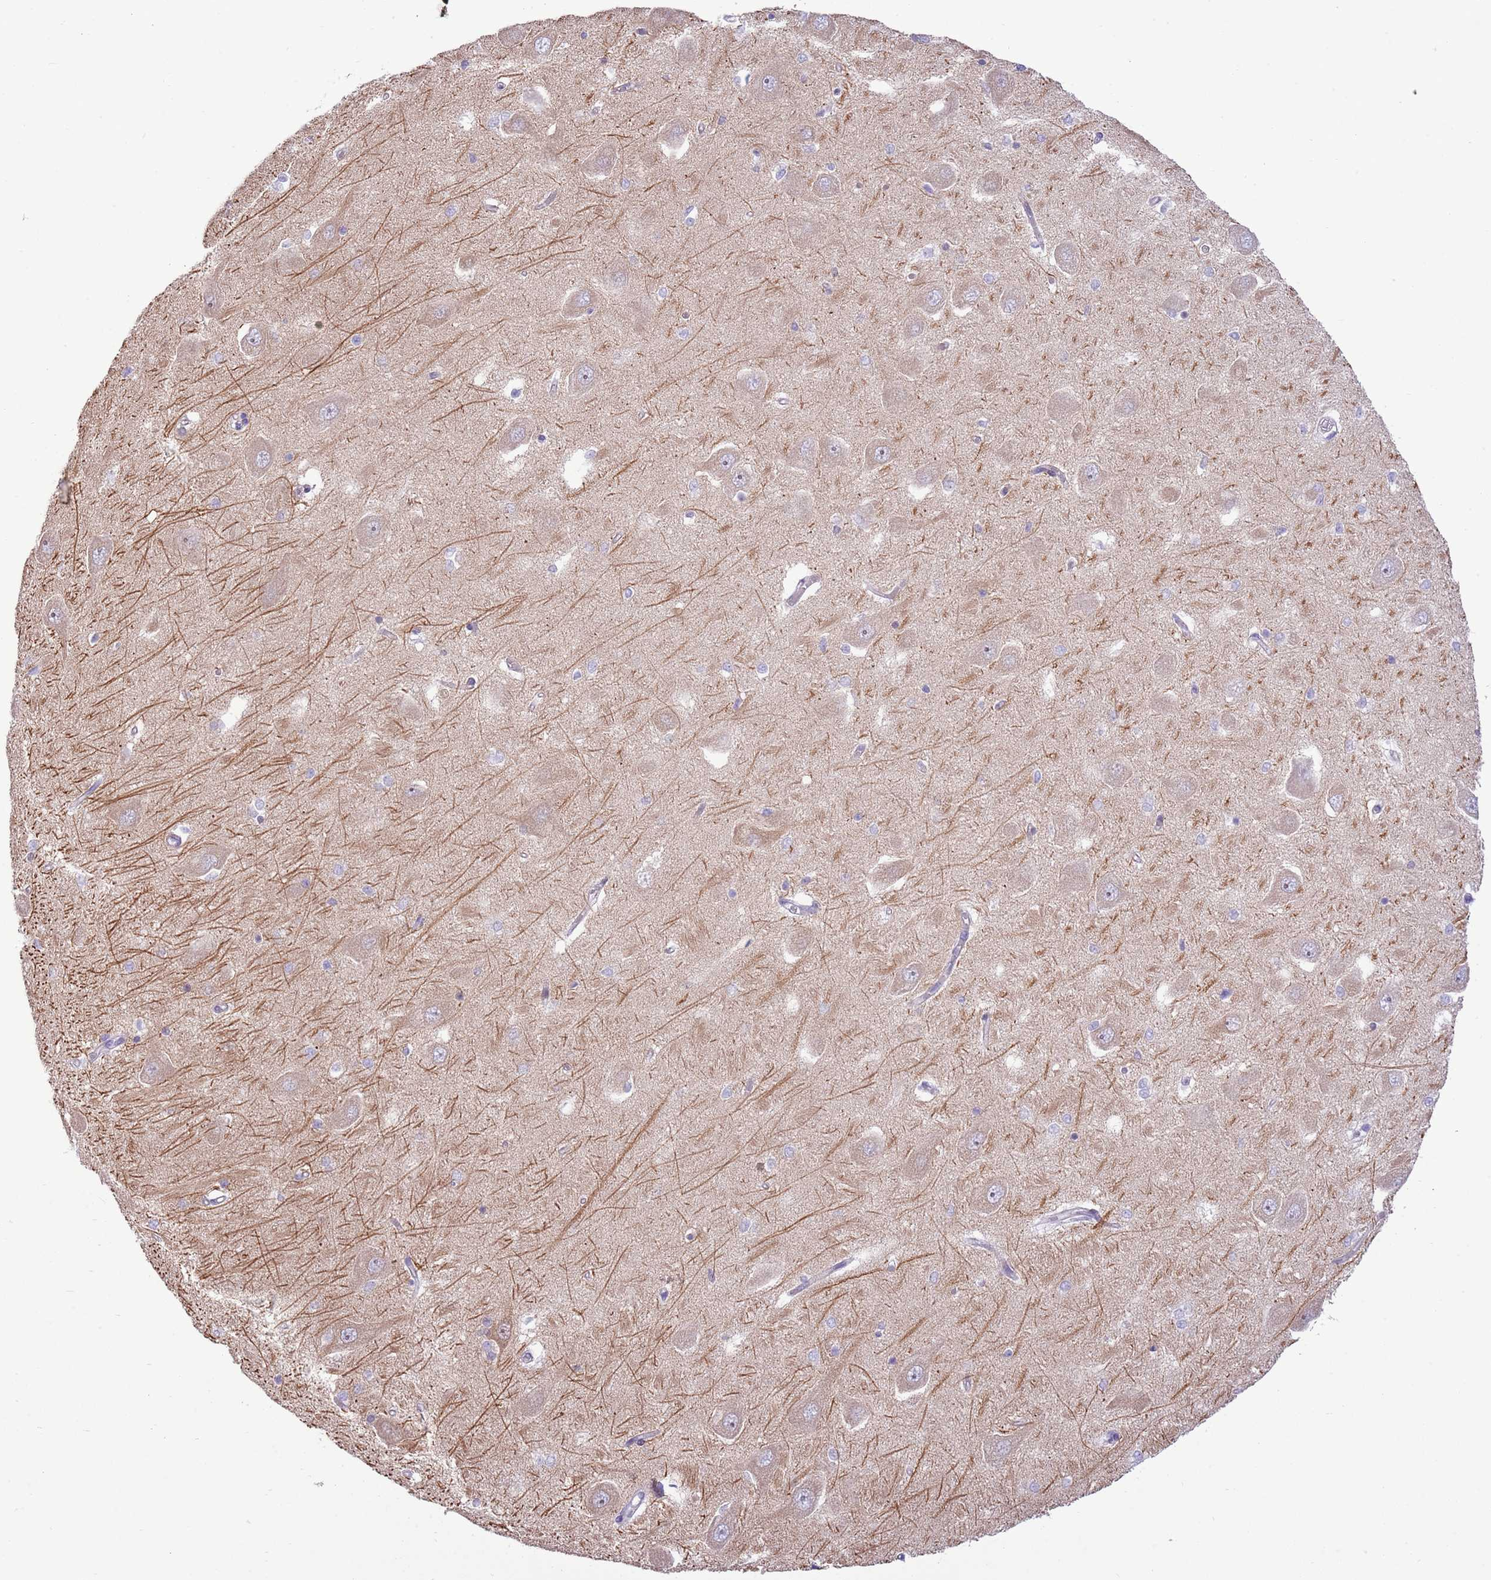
{"staining": {"intensity": "weak", "quantity": "<25%", "location": "cytoplasmic/membranous"}, "tissue": "hippocampus", "cell_type": "Glial cells", "image_type": "normal", "snomed": [{"axis": "morphology", "description": "Normal tissue, NOS"}, {"axis": "topography", "description": "Hippocampus"}], "caption": "DAB immunohistochemical staining of benign human hippocampus displays no significant staining in glial cells.", "gene": "ZC4H2", "patient": {"sex": "male", "age": 45}}